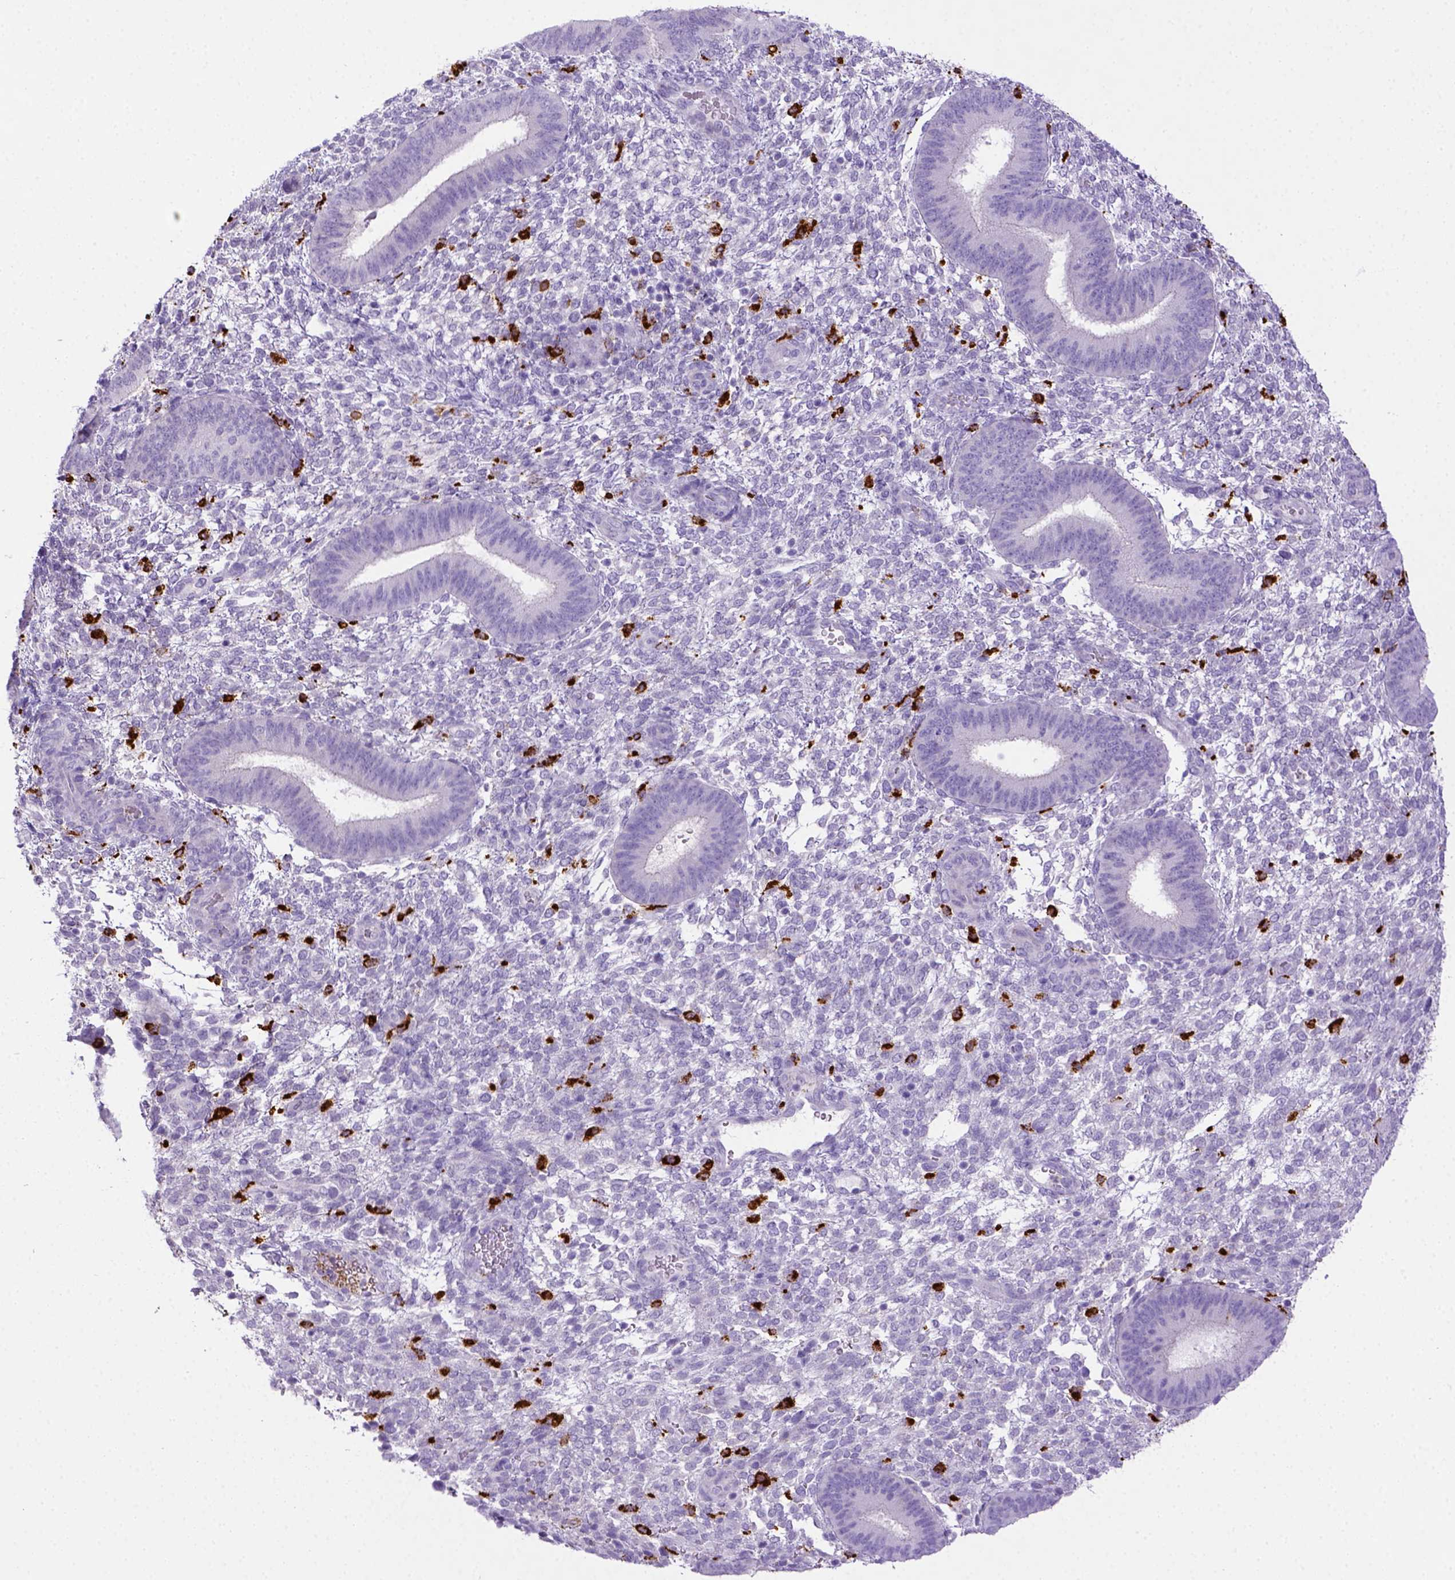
{"staining": {"intensity": "negative", "quantity": "none", "location": "none"}, "tissue": "endometrium", "cell_type": "Cells in endometrial stroma", "image_type": "normal", "snomed": [{"axis": "morphology", "description": "Normal tissue, NOS"}, {"axis": "topography", "description": "Endometrium"}], "caption": "Endometrium stained for a protein using immunohistochemistry (IHC) reveals no staining cells in endometrial stroma.", "gene": "CD68", "patient": {"sex": "female", "age": 39}}